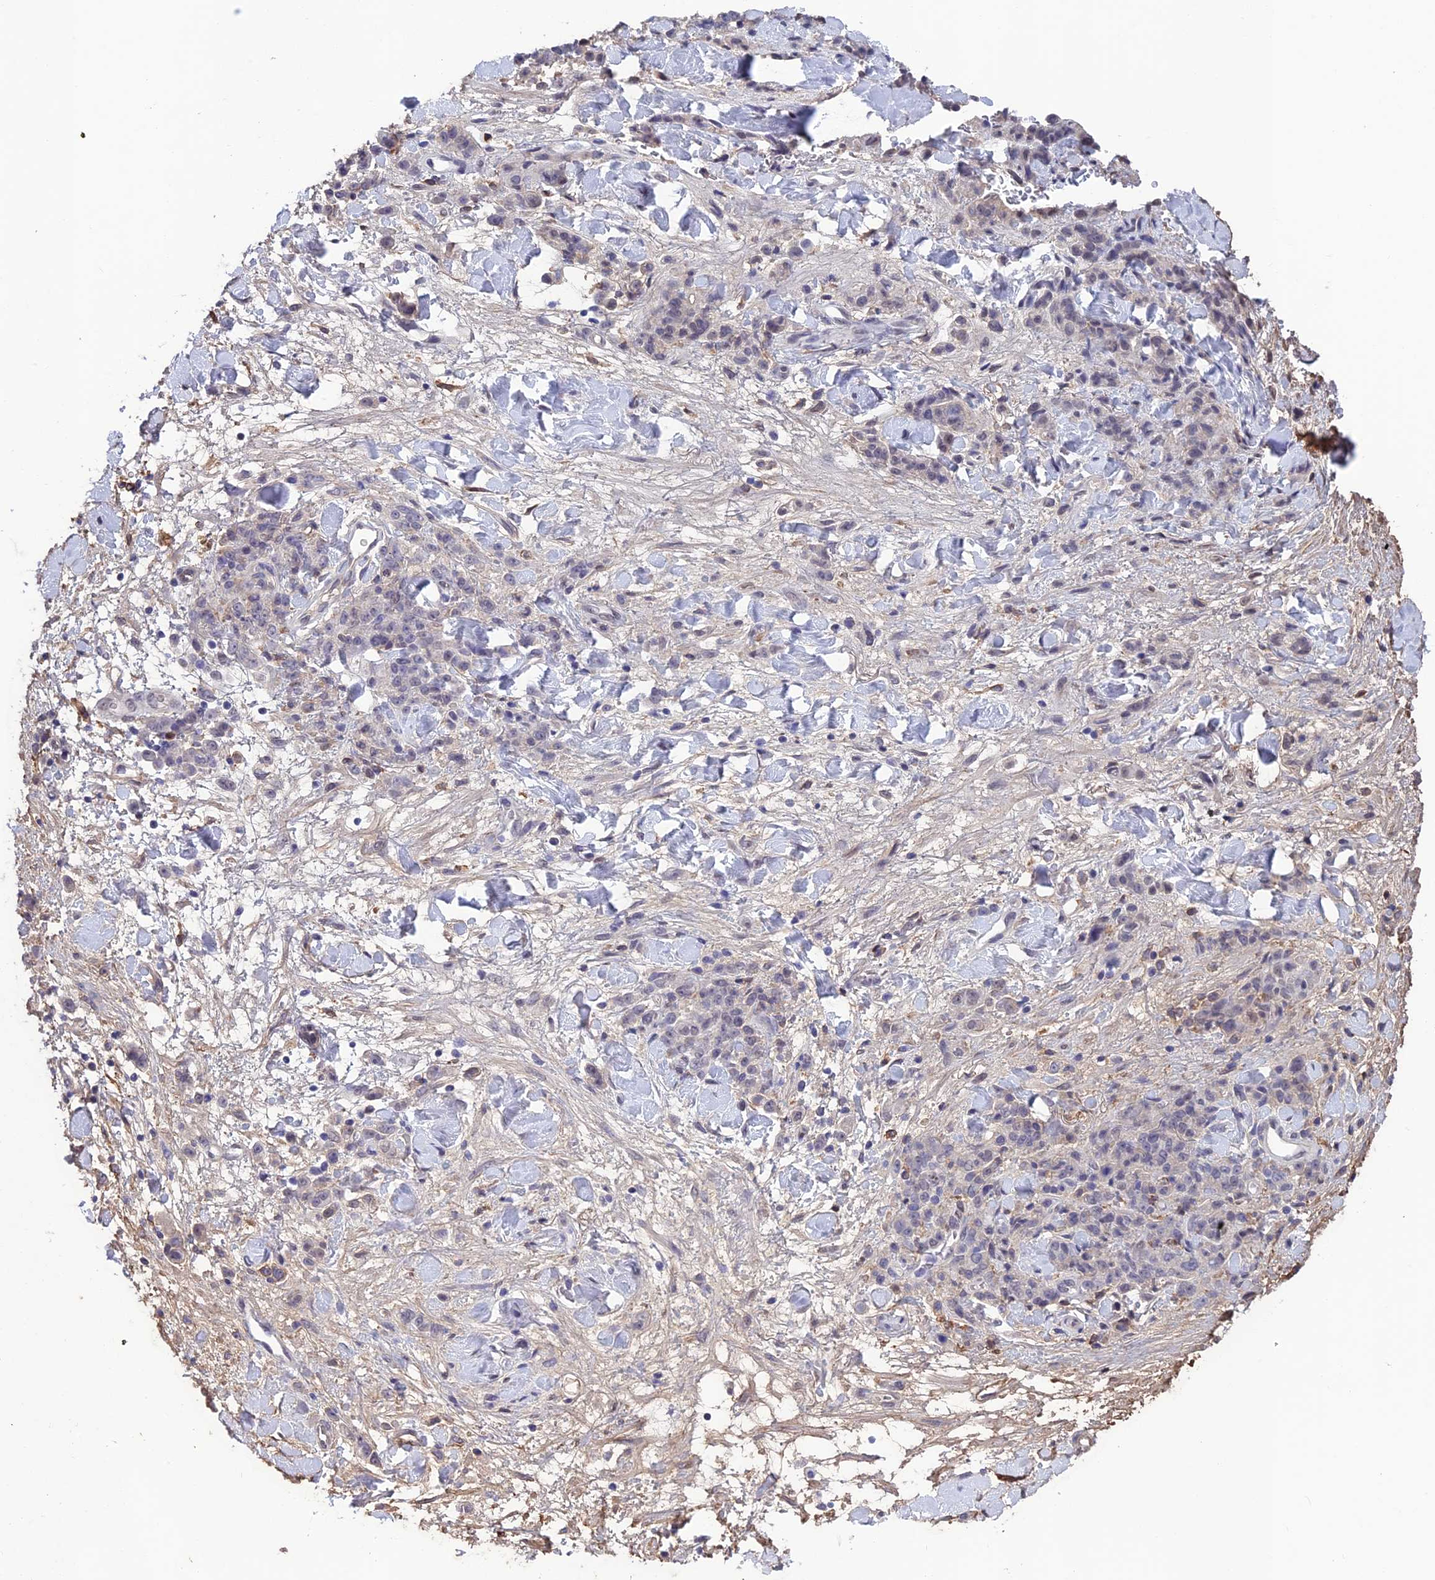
{"staining": {"intensity": "negative", "quantity": "none", "location": "none"}, "tissue": "stomach cancer", "cell_type": "Tumor cells", "image_type": "cancer", "snomed": [{"axis": "morphology", "description": "Normal tissue, NOS"}, {"axis": "morphology", "description": "Adenocarcinoma, NOS"}, {"axis": "topography", "description": "Stomach"}], "caption": "Tumor cells are negative for brown protein staining in adenocarcinoma (stomach).", "gene": "FKBPL", "patient": {"sex": "male", "age": 82}}